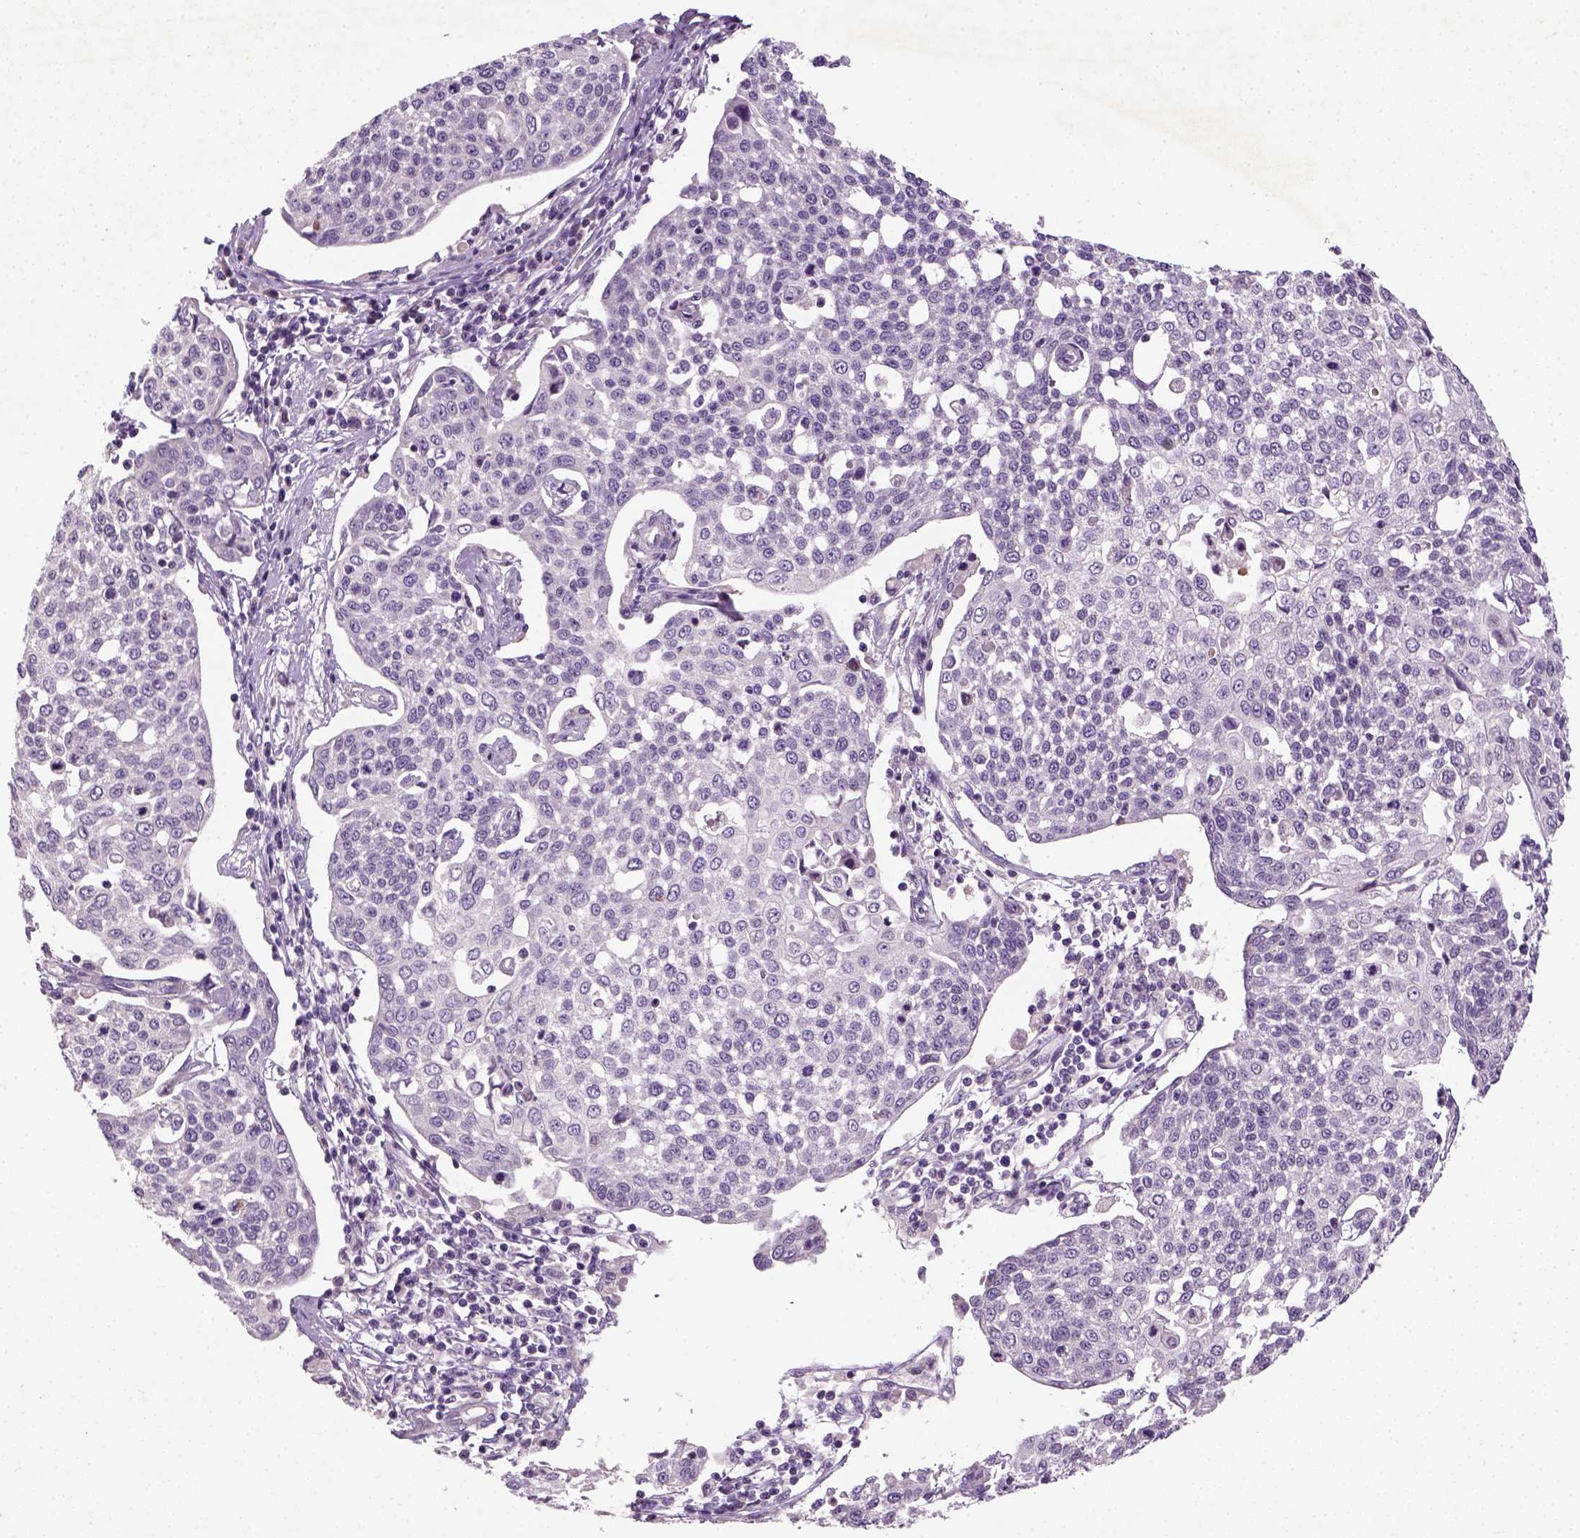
{"staining": {"intensity": "negative", "quantity": "none", "location": "none"}, "tissue": "cervical cancer", "cell_type": "Tumor cells", "image_type": "cancer", "snomed": [{"axis": "morphology", "description": "Squamous cell carcinoma, NOS"}, {"axis": "topography", "description": "Cervix"}], "caption": "Cervical cancer was stained to show a protein in brown. There is no significant expression in tumor cells. The staining is performed using DAB brown chromogen with nuclei counter-stained in using hematoxylin.", "gene": "NUDT6", "patient": {"sex": "female", "age": 34}}